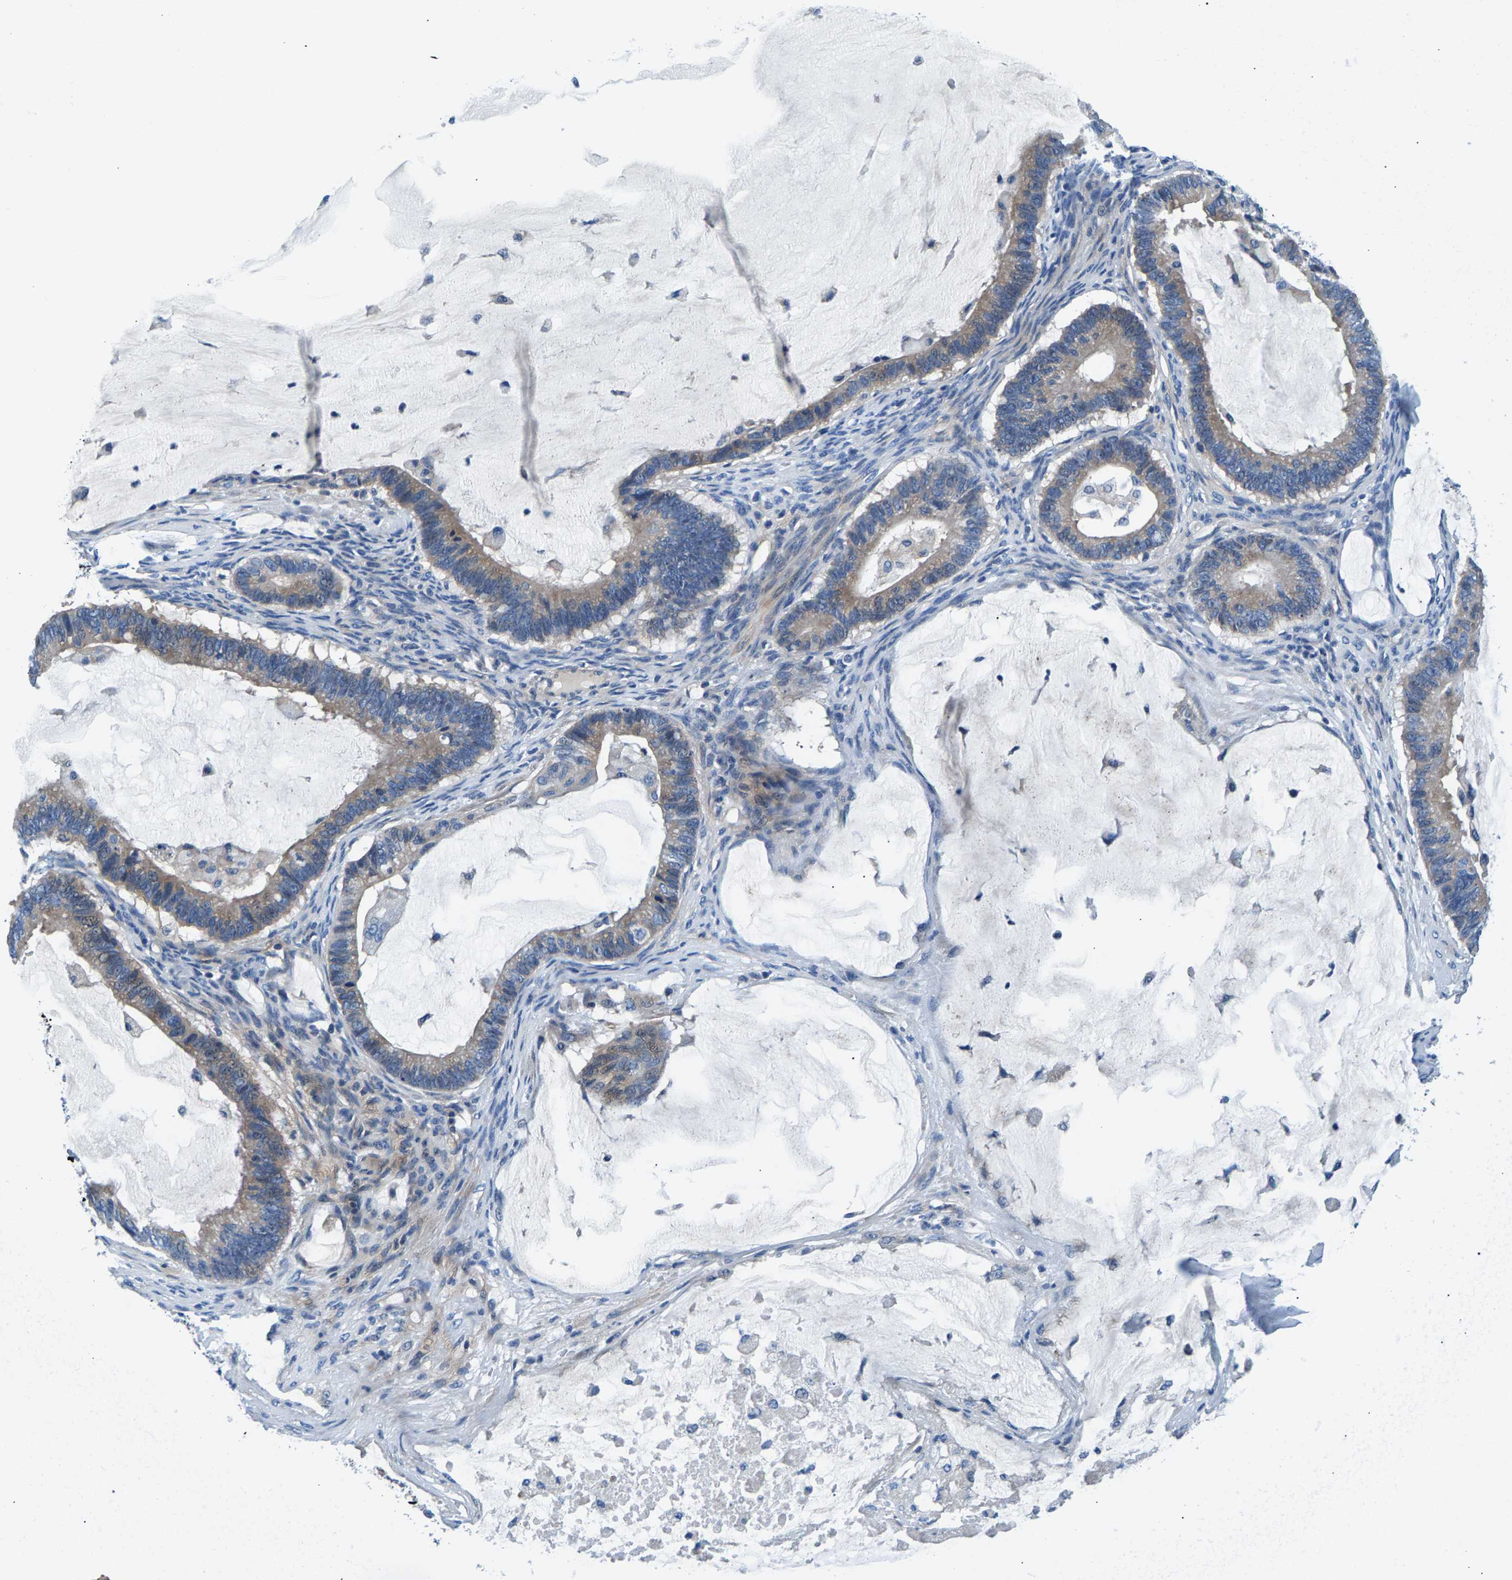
{"staining": {"intensity": "weak", "quantity": ">75%", "location": "cytoplasmic/membranous"}, "tissue": "ovarian cancer", "cell_type": "Tumor cells", "image_type": "cancer", "snomed": [{"axis": "morphology", "description": "Cystadenocarcinoma, mucinous, NOS"}, {"axis": "topography", "description": "Ovary"}], "caption": "Ovarian cancer stained for a protein exhibits weak cytoplasmic/membranous positivity in tumor cells.", "gene": "CDRT4", "patient": {"sex": "female", "age": 61}}